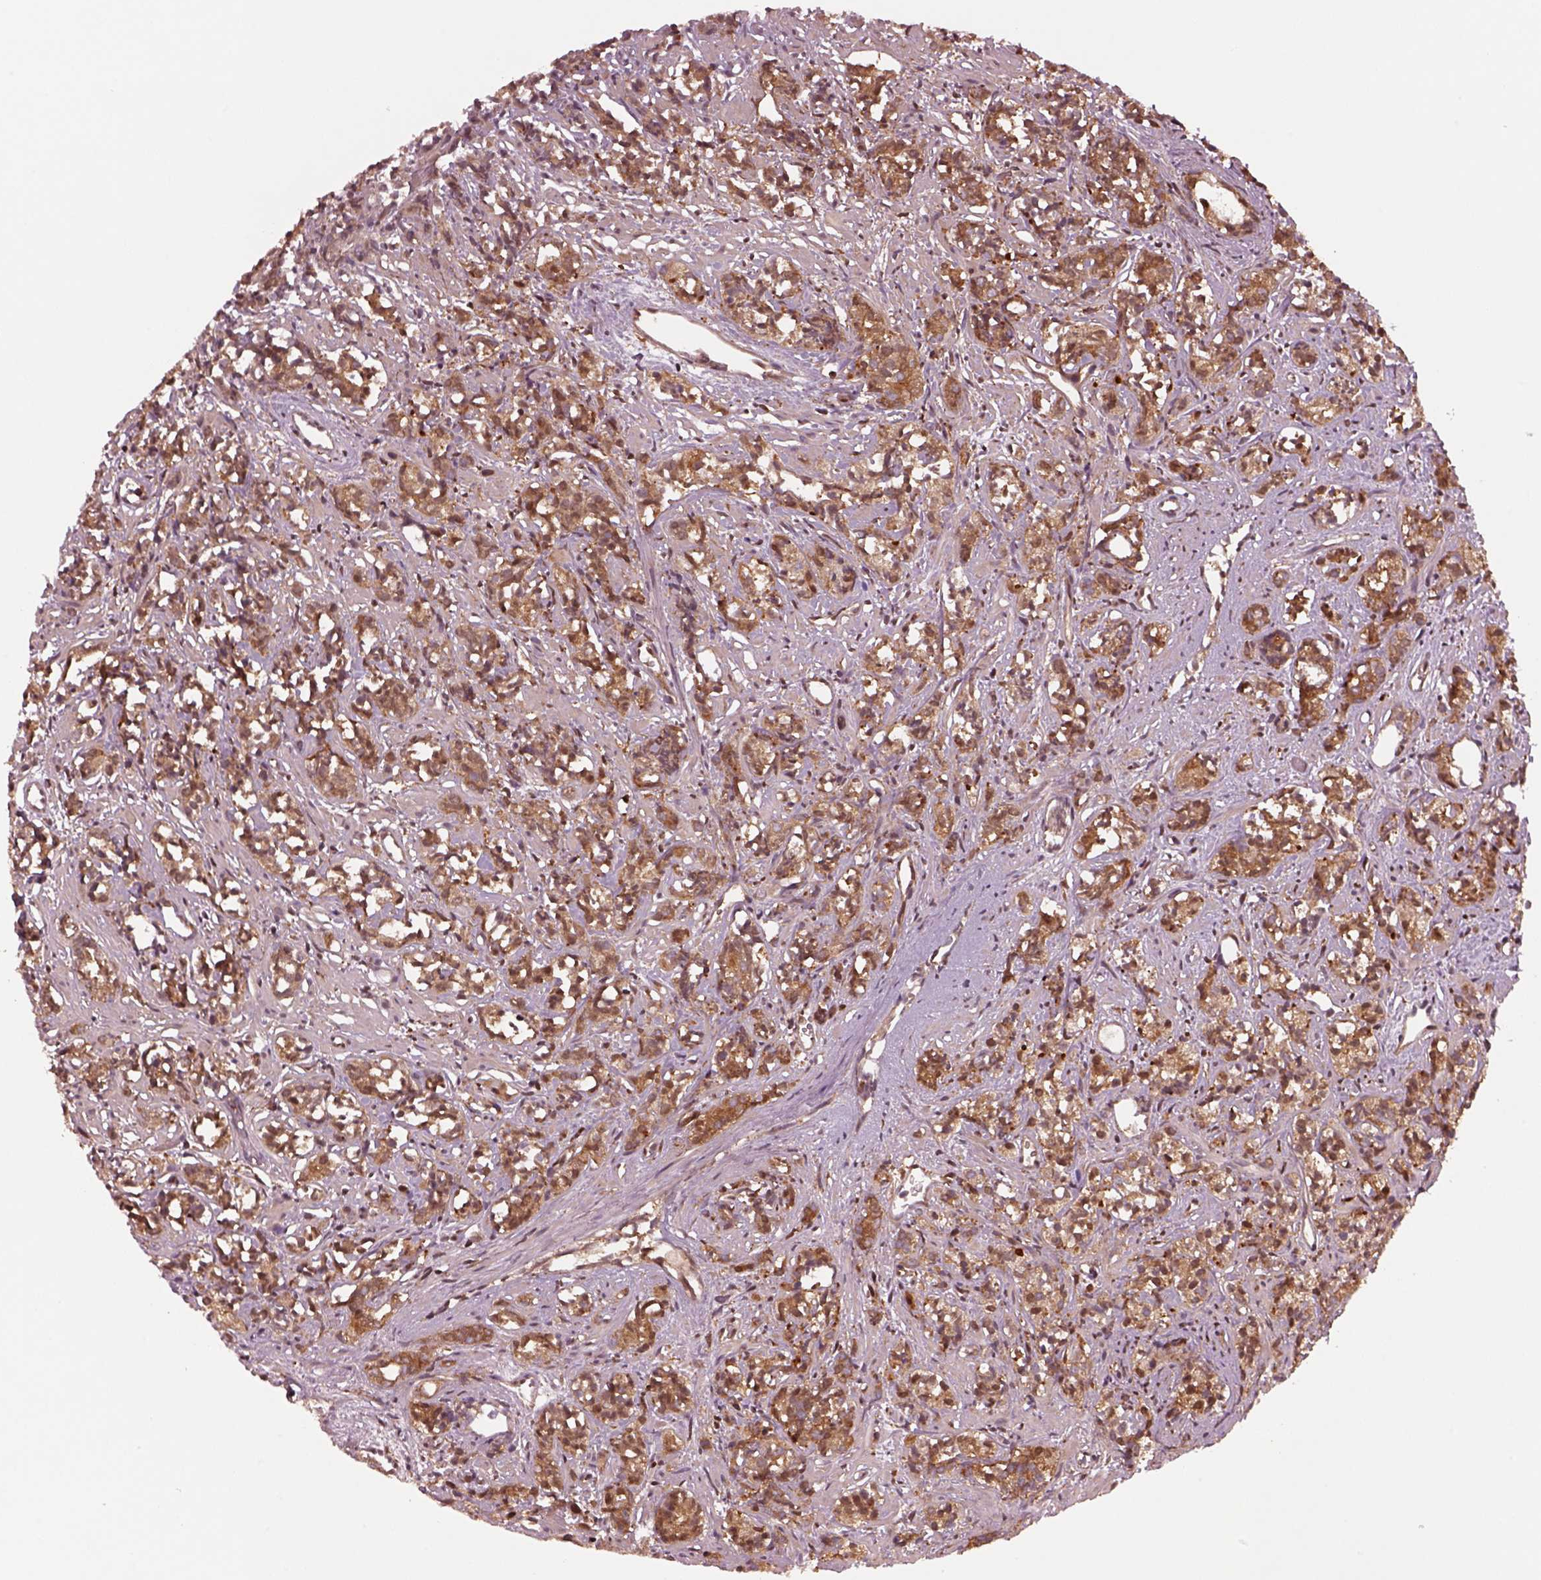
{"staining": {"intensity": "strong", "quantity": "25%-75%", "location": "cytoplasmic/membranous"}, "tissue": "prostate cancer", "cell_type": "Tumor cells", "image_type": "cancer", "snomed": [{"axis": "morphology", "description": "Adenocarcinoma, High grade"}, {"axis": "topography", "description": "Prostate"}], "caption": "IHC (DAB (3,3'-diaminobenzidine)) staining of prostate cancer shows strong cytoplasmic/membranous protein expression in approximately 25%-75% of tumor cells. The staining is performed using DAB (3,3'-diaminobenzidine) brown chromogen to label protein expression. The nuclei are counter-stained blue using hematoxylin.", "gene": "WASHC2A", "patient": {"sex": "male", "age": 84}}